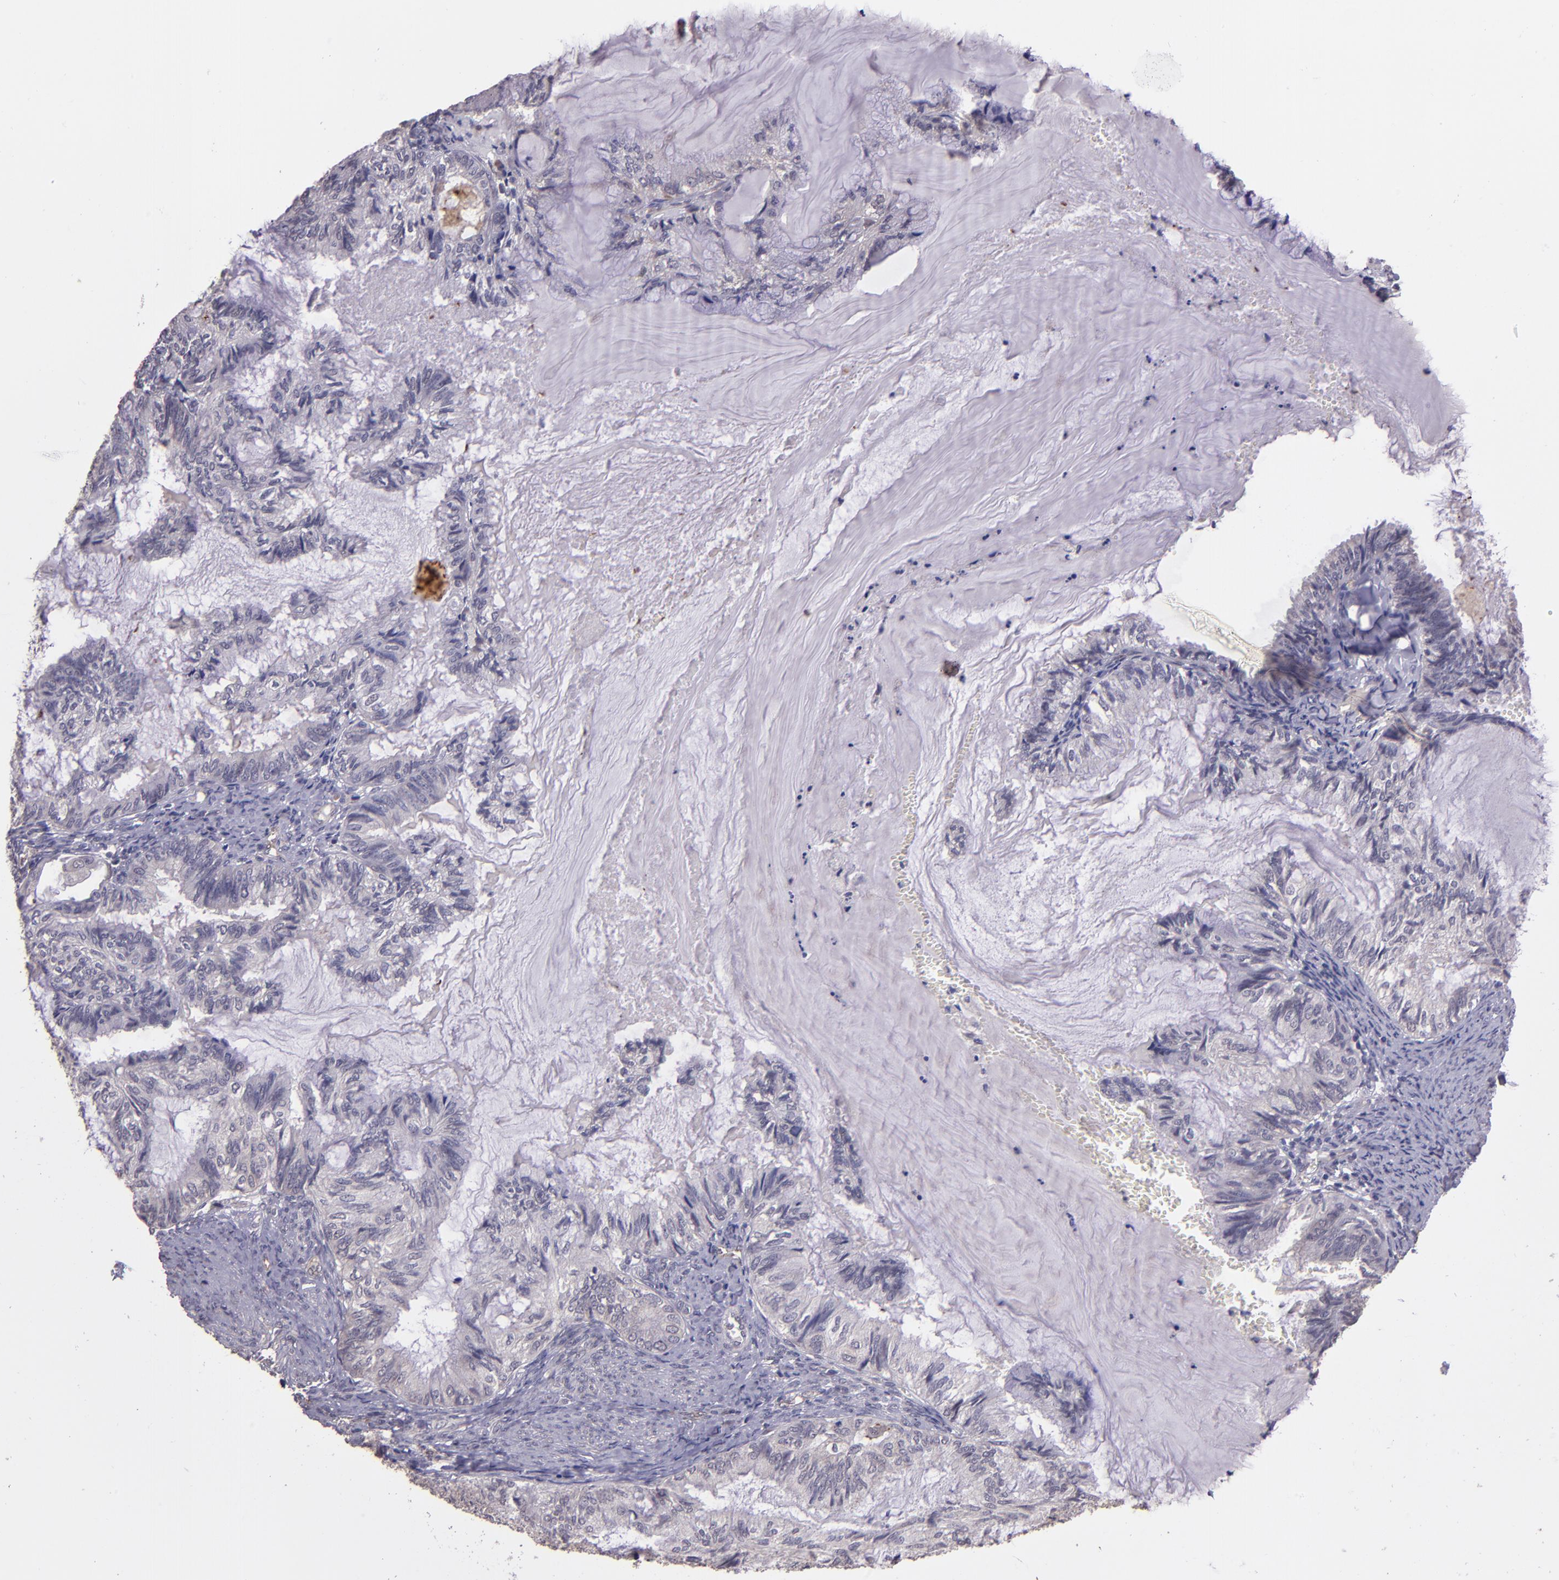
{"staining": {"intensity": "weak", "quantity": "<25%", "location": "cytoplasmic/membranous"}, "tissue": "endometrial cancer", "cell_type": "Tumor cells", "image_type": "cancer", "snomed": [{"axis": "morphology", "description": "Adenocarcinoma, NOS"}, {"axis": "topography", "description": "Endometrium"}], "caption": "Immunohistochemical staining of human endometrial cancer (adenocarcinoma) demonstrates no significant expression in tumor cells.", "gene": "TAF7L", "patient": {"sex": "female", "age": 86}}